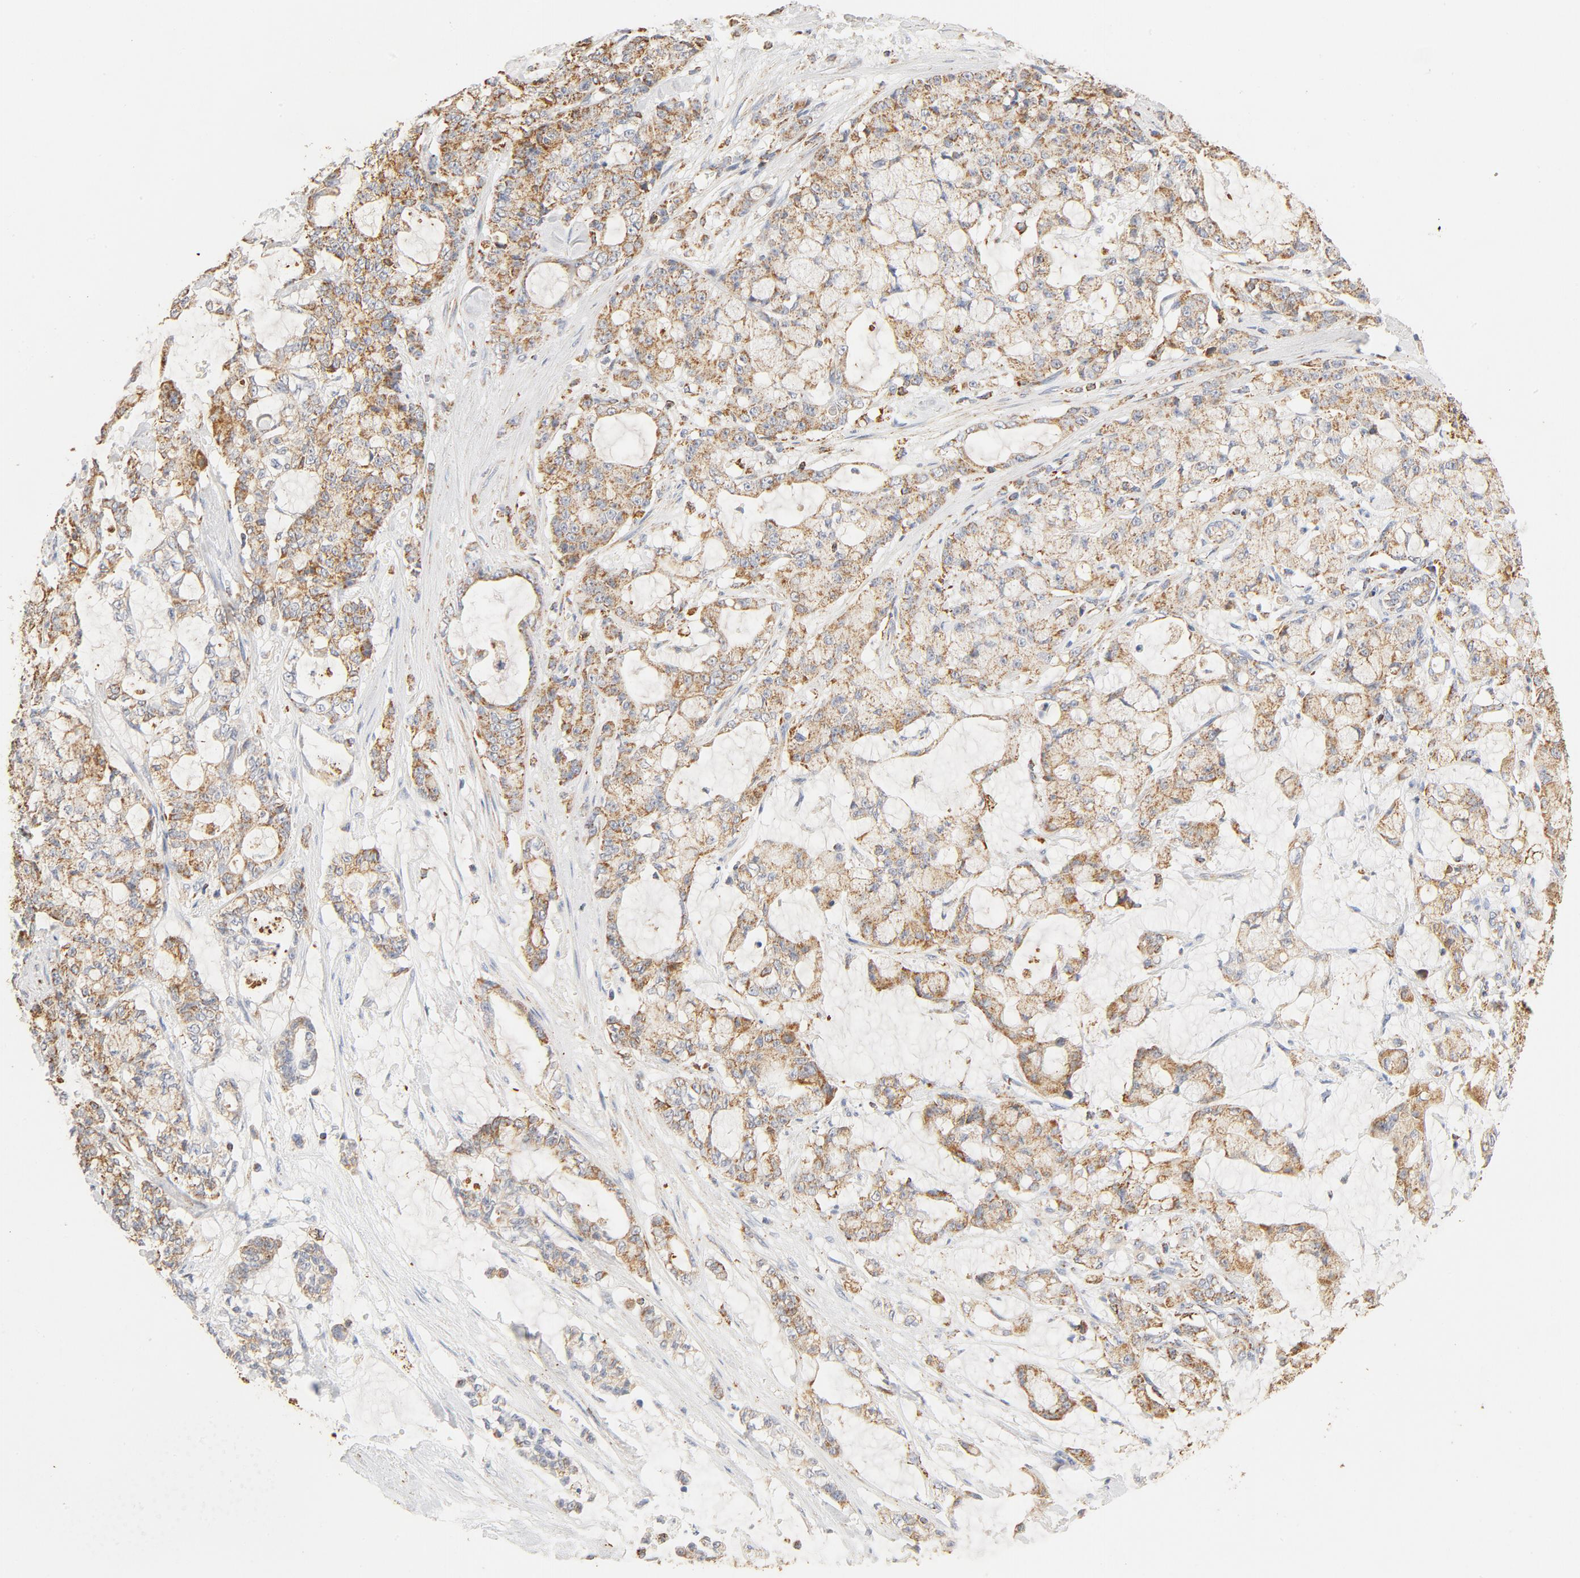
{"staining": {"intensity": "moderate", "quantity": ">75%", "location": "nuclear"}, "tissue": "pancreatic cancer", "cell_type": "Tumor cells", "image_type": "cancer", "snomed": [{"axis": "morphology", "description": "Adenocarcinoma, NOS"}, {"axis": "topography", "description": "Pancreas"}], "caption": "Immunohistochemical staining of human pancreatic adenocarcinoma displays medium levels of moderate nuclear staining in approximately >75% of tumor cells.", "gene": "COX4I1", "patient": {"sex": "female", "age": 73}}